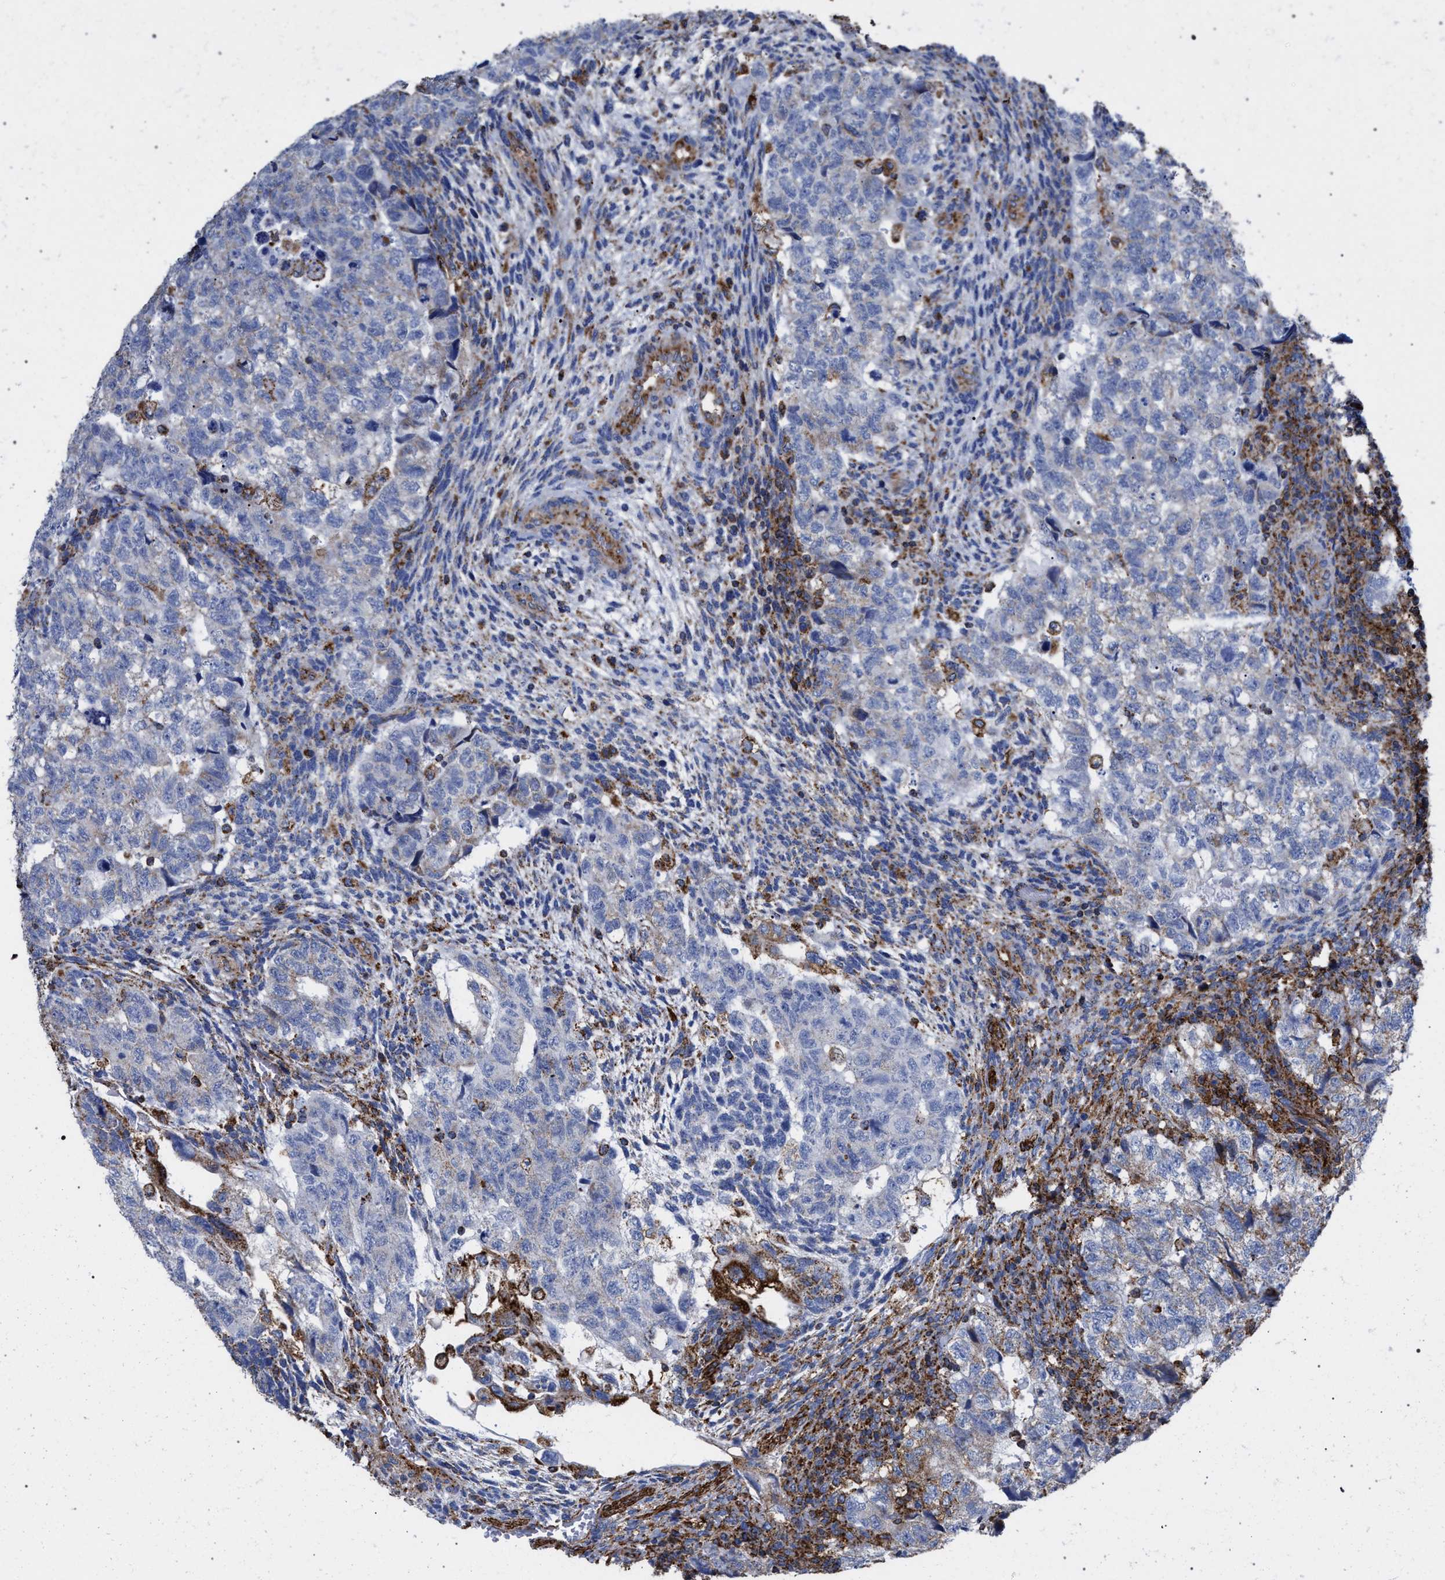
{"staining": {"intensity": "negative", "quantity": "none", "location": "none"}, "tissue": "testis cancer", "cell_type": "Tumor cells", "image_type": "cancer", "snomed": [{"axis": "morphology", "description": "Carcinoma, Embryonal, NOS"}, {"axis": "topography", "description": "Testis"}], "caption": "Immunohistochemical staining of human testis cancer (embryonal carcinoma) demonstrates no significant staining in tumor cells. Brightfield microscopy of immunohistochemistry stained with DAB (3,3'-diaminobenzidine) (brown) and hematoxylin (blue), captured at high magnification.", "gene": "ACADS", "patient": {"sex": "male", "age": 36}}